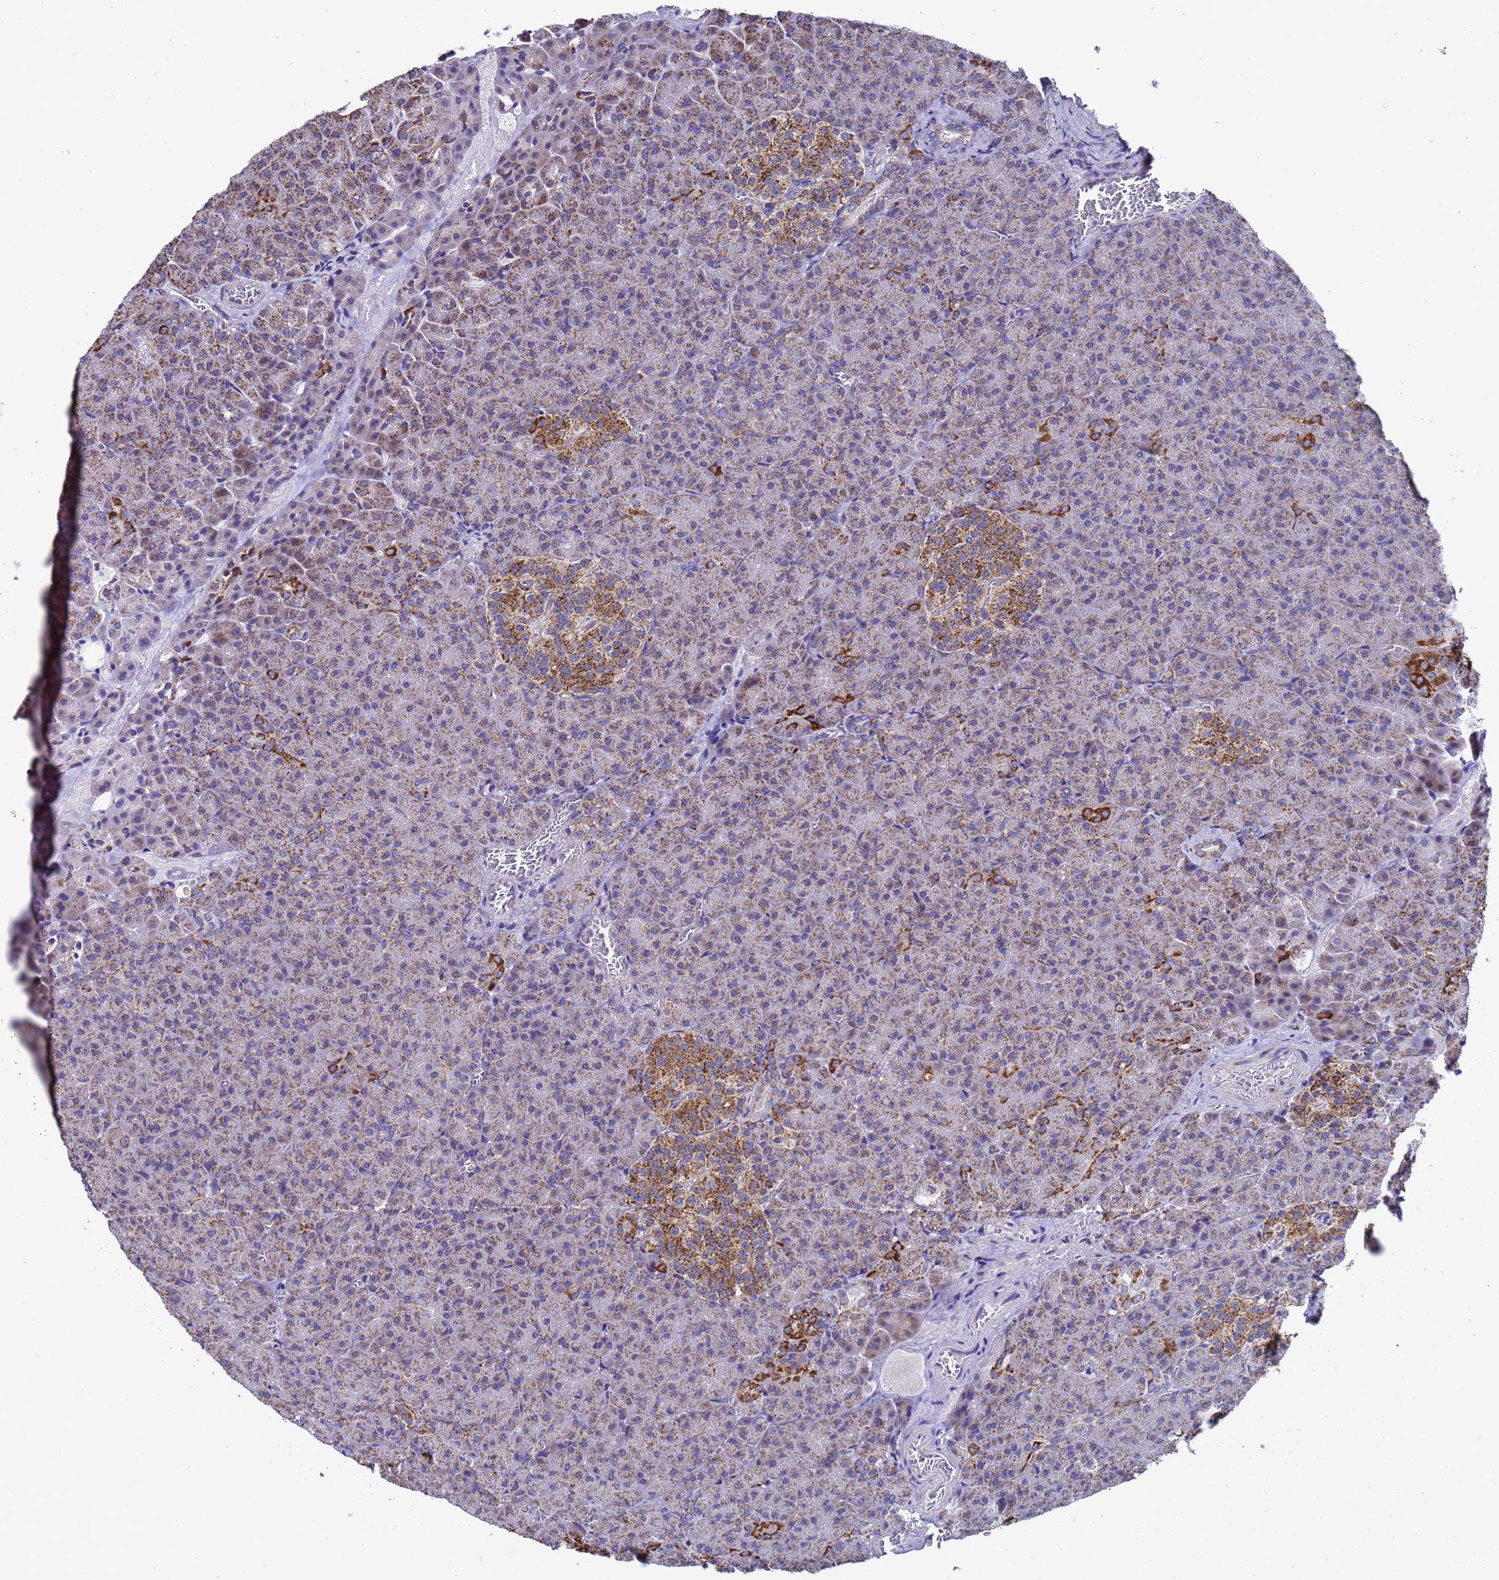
{"staining": {"intensity": "moderate", "quantity": ">75%", "location": "cytoplasmic/membranous"}, "tissue": "pancreas", "cell_type": "Exocrine glandular cells", "image_type": "normal", "snomed": [{"axis": "morphology", "description": "Normal tissue, NOS"}, {"axis": "topography", "description": "Pancreas"}], "caption": "Immunohistochemistry micrograph of normal pancreas: pancreas stained using immunohistochemistry (IHC) demonstrates medium levels of moderate protein expression localized specifically in the cytoplasmic/membranous of exocrine glandular cells, appearing as a cytoplasmic/membranous brown color.", "gene": "MRPS12", "patient": {"sex": "female", "age": 74}}